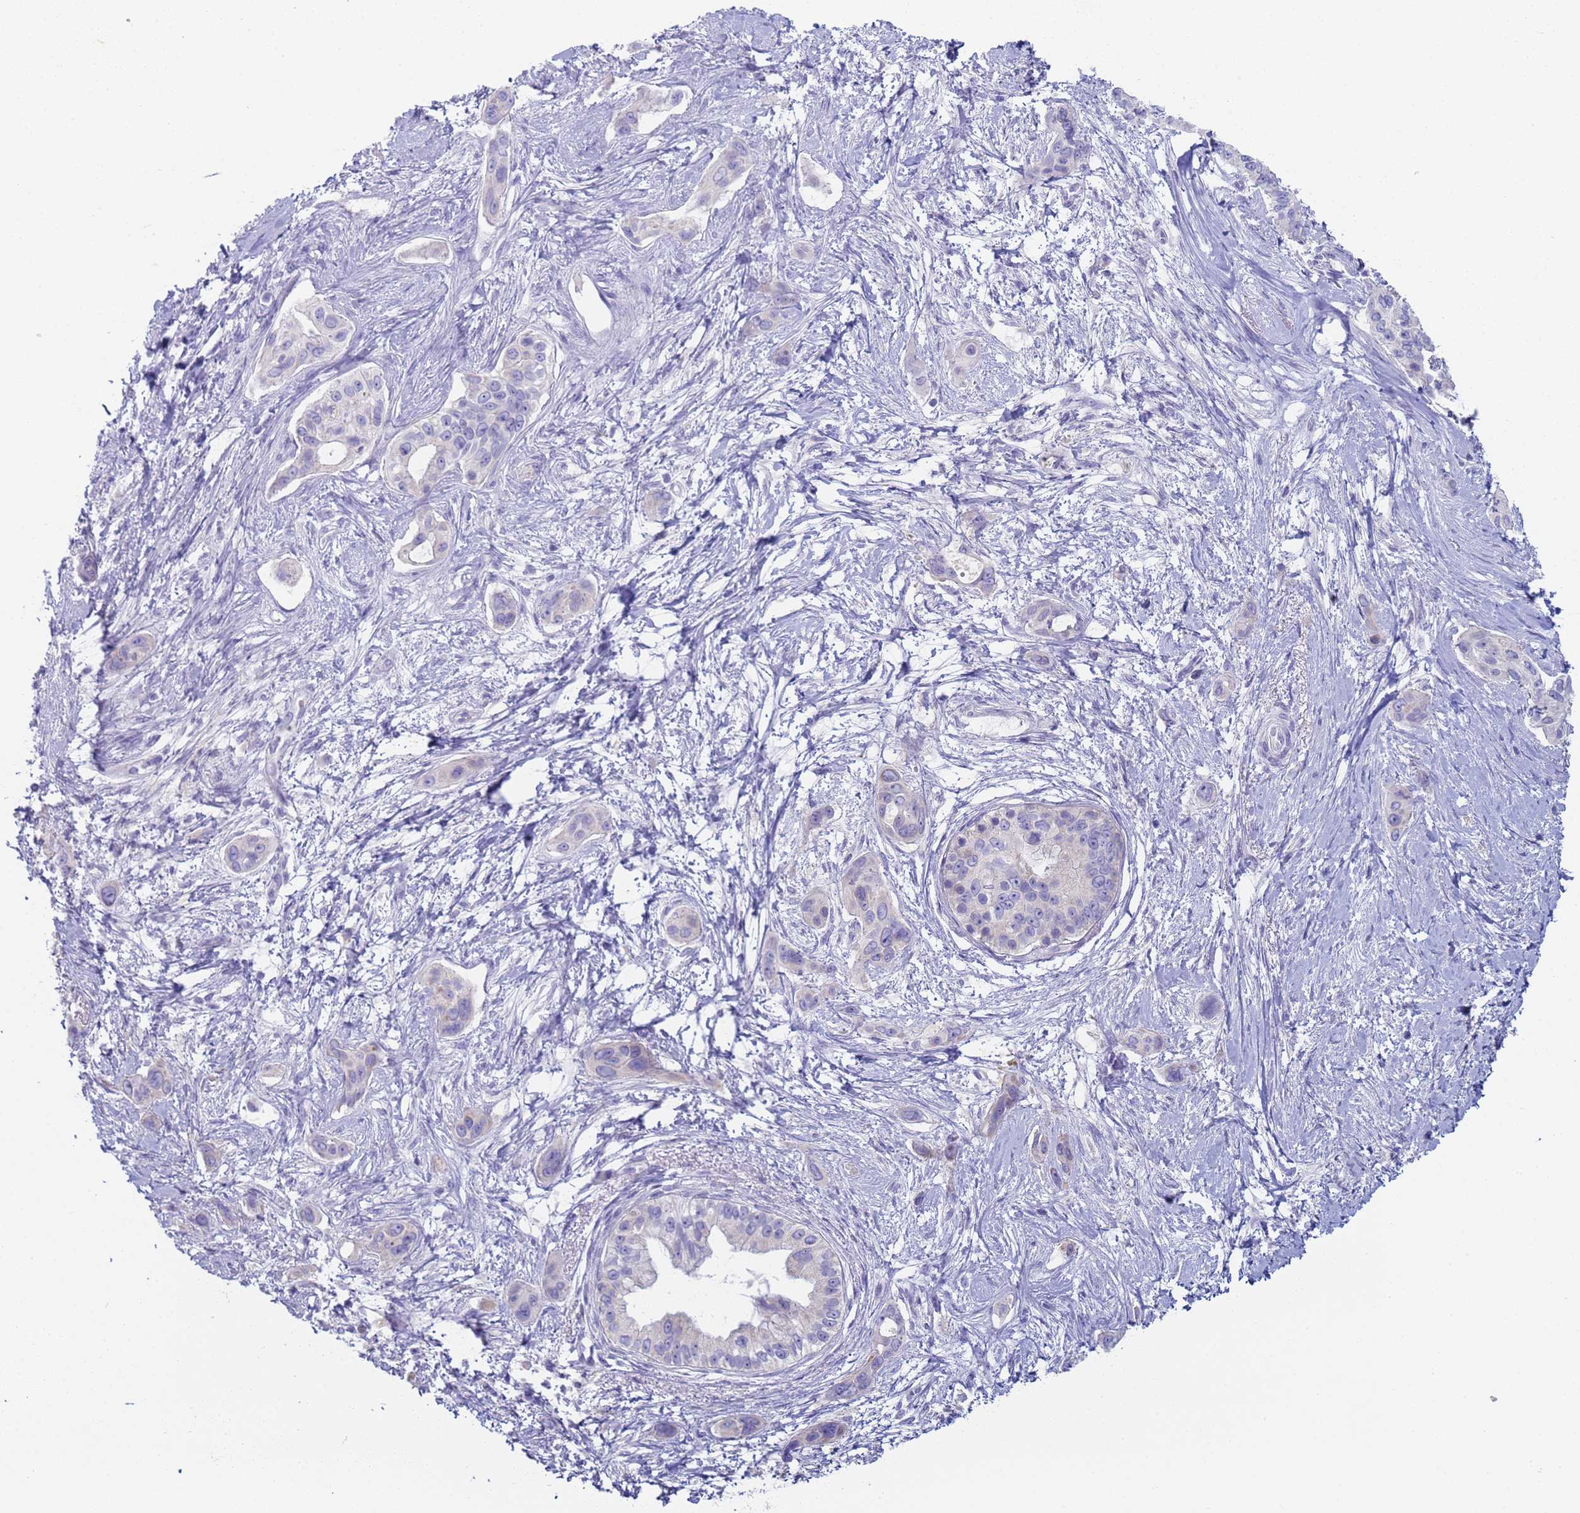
{"staining": {"intensity": "negative", "quantity": "none", "location": "none"}, "tissue": "pancreatic cancer", "cell_type": "Tumor cells", "image_type": "cancer", "snomed": [{"axis": "morphology", "description": "Adenocarcinoma, NOS"}, {"axis": "topography", "description": "Pancreas"}], "caption": "This image is of pancreatic cancer (adenocarcinoma) stained with immunohistochemistry (IHC) to label a protein in brown with the nuclei are counter-stained blue. There is no expression in tumor cells.", "gene": "CR1", "patient": {"sex": "male", "age": 72}}